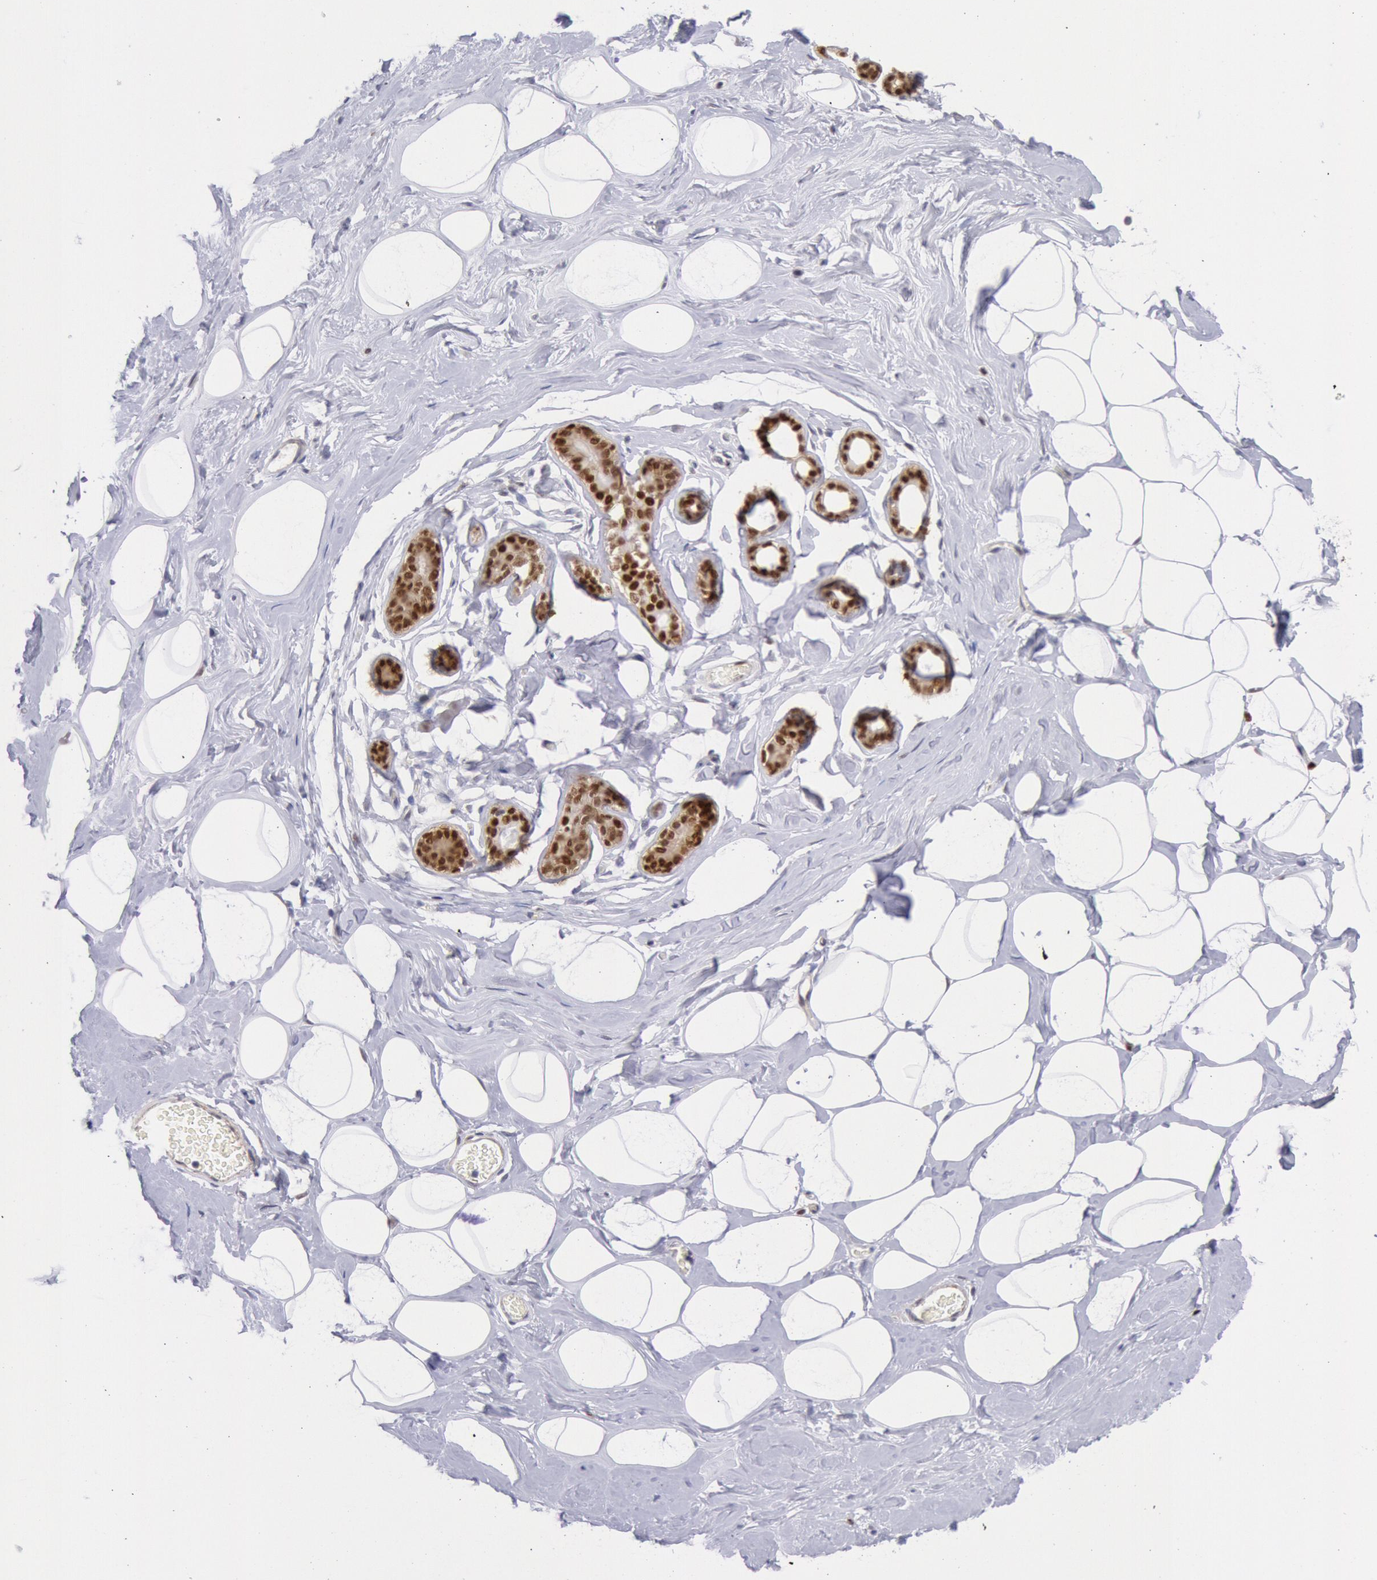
{"staining": {"intensity": "negative", "quantity": "none", "location": "none"}, "tissue": "breast", "cell_type": "Adipocytes", "image_type": "normal", "snomed": [{"axis": "morphology", "description": "Normal tissue, NOS"}, {"axis": "morphology", "description": "Fibrosis, NOS"}, {"axis": "topography", "description": "Breast"}], "caption": "This is an immunohistochemistry (IHC) photomicrograph of unremarkable human breast. There is no expression in adipocytes.", "gene": "RPS6KA5", "patient": {"sex": "female", "age": 39}}